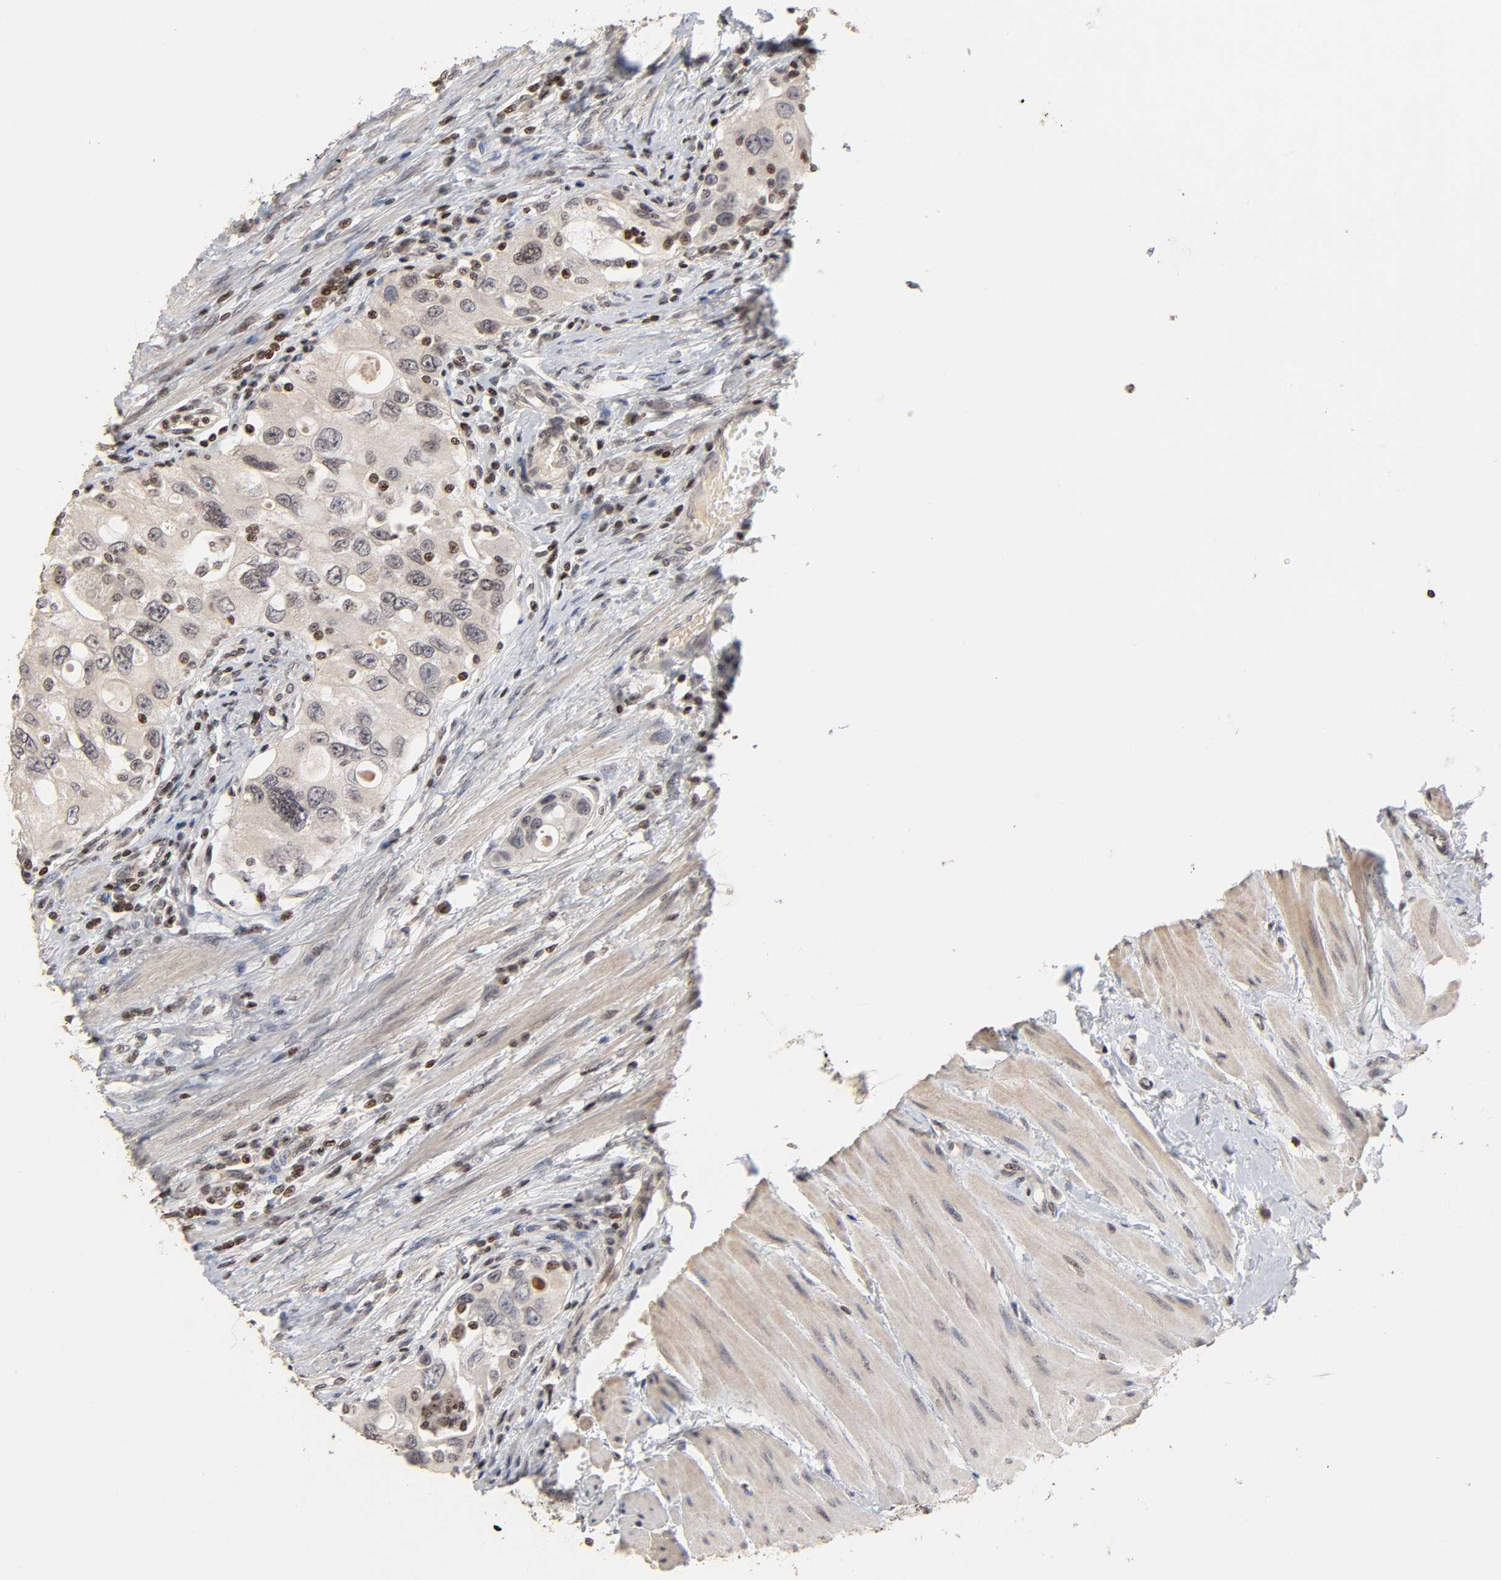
{"staining": {"intensity": "negative", "quantity": "none", "location": "none"}, "tissue": "urothelial cancer", "cell_type": "Tumor cells", "image_type": "cancer", "snomed": [{"axis": "morphology", "description": "Urothelial carcinoma, High grade"}, {"axis": "topography", "description": "Urinary bladder"}], "caption": "The photomicrograph demonstrates no significant positivity in tumor cells of urothelial cancer.", "gene": "ZNF473", "patient": {"sex": "female", "age": 56}}